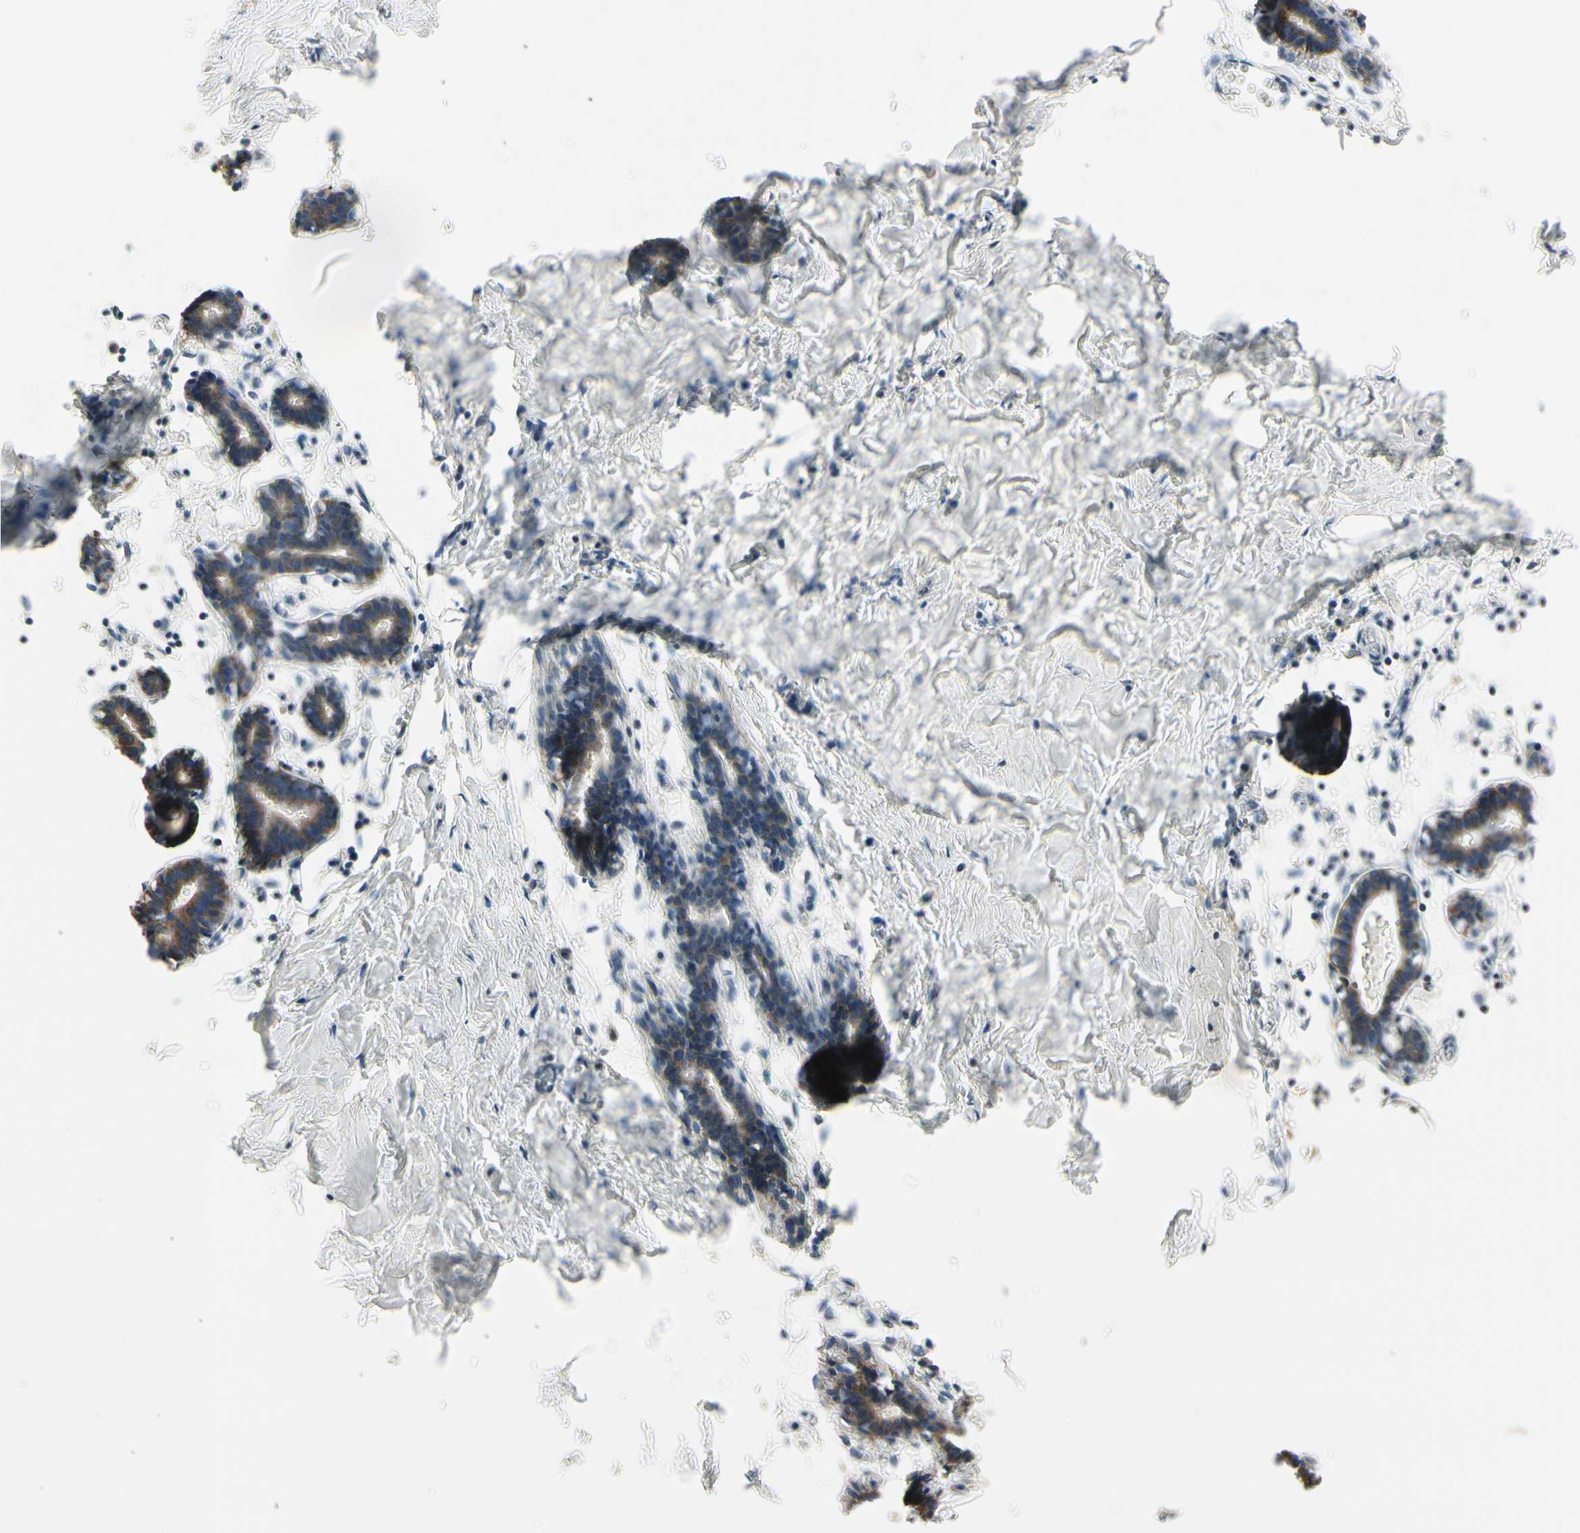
{"staining": {"intensity": "moderate", "quantity": ">75%", "location": "cytoplasmic/membranous"}, "tissue": "breast", "cell_type": "Glandular cells", "image_type": "normal", "snomed": [{"axis": "morphology", "description": "Normal tissue, NOS"}, {"axis": "topography", "description": "Breast"}], "caption": "Breast stained with immunohistochemistry demonstrates moderate cytoplasmic/membranous expression in approximately >75% of glandular cells. Immunohistochemistry stains the protein of interest in brown and the nuclei are stained blue.", "gene": "OXSR1", "patient": {"sex": "female", "age": 27}}